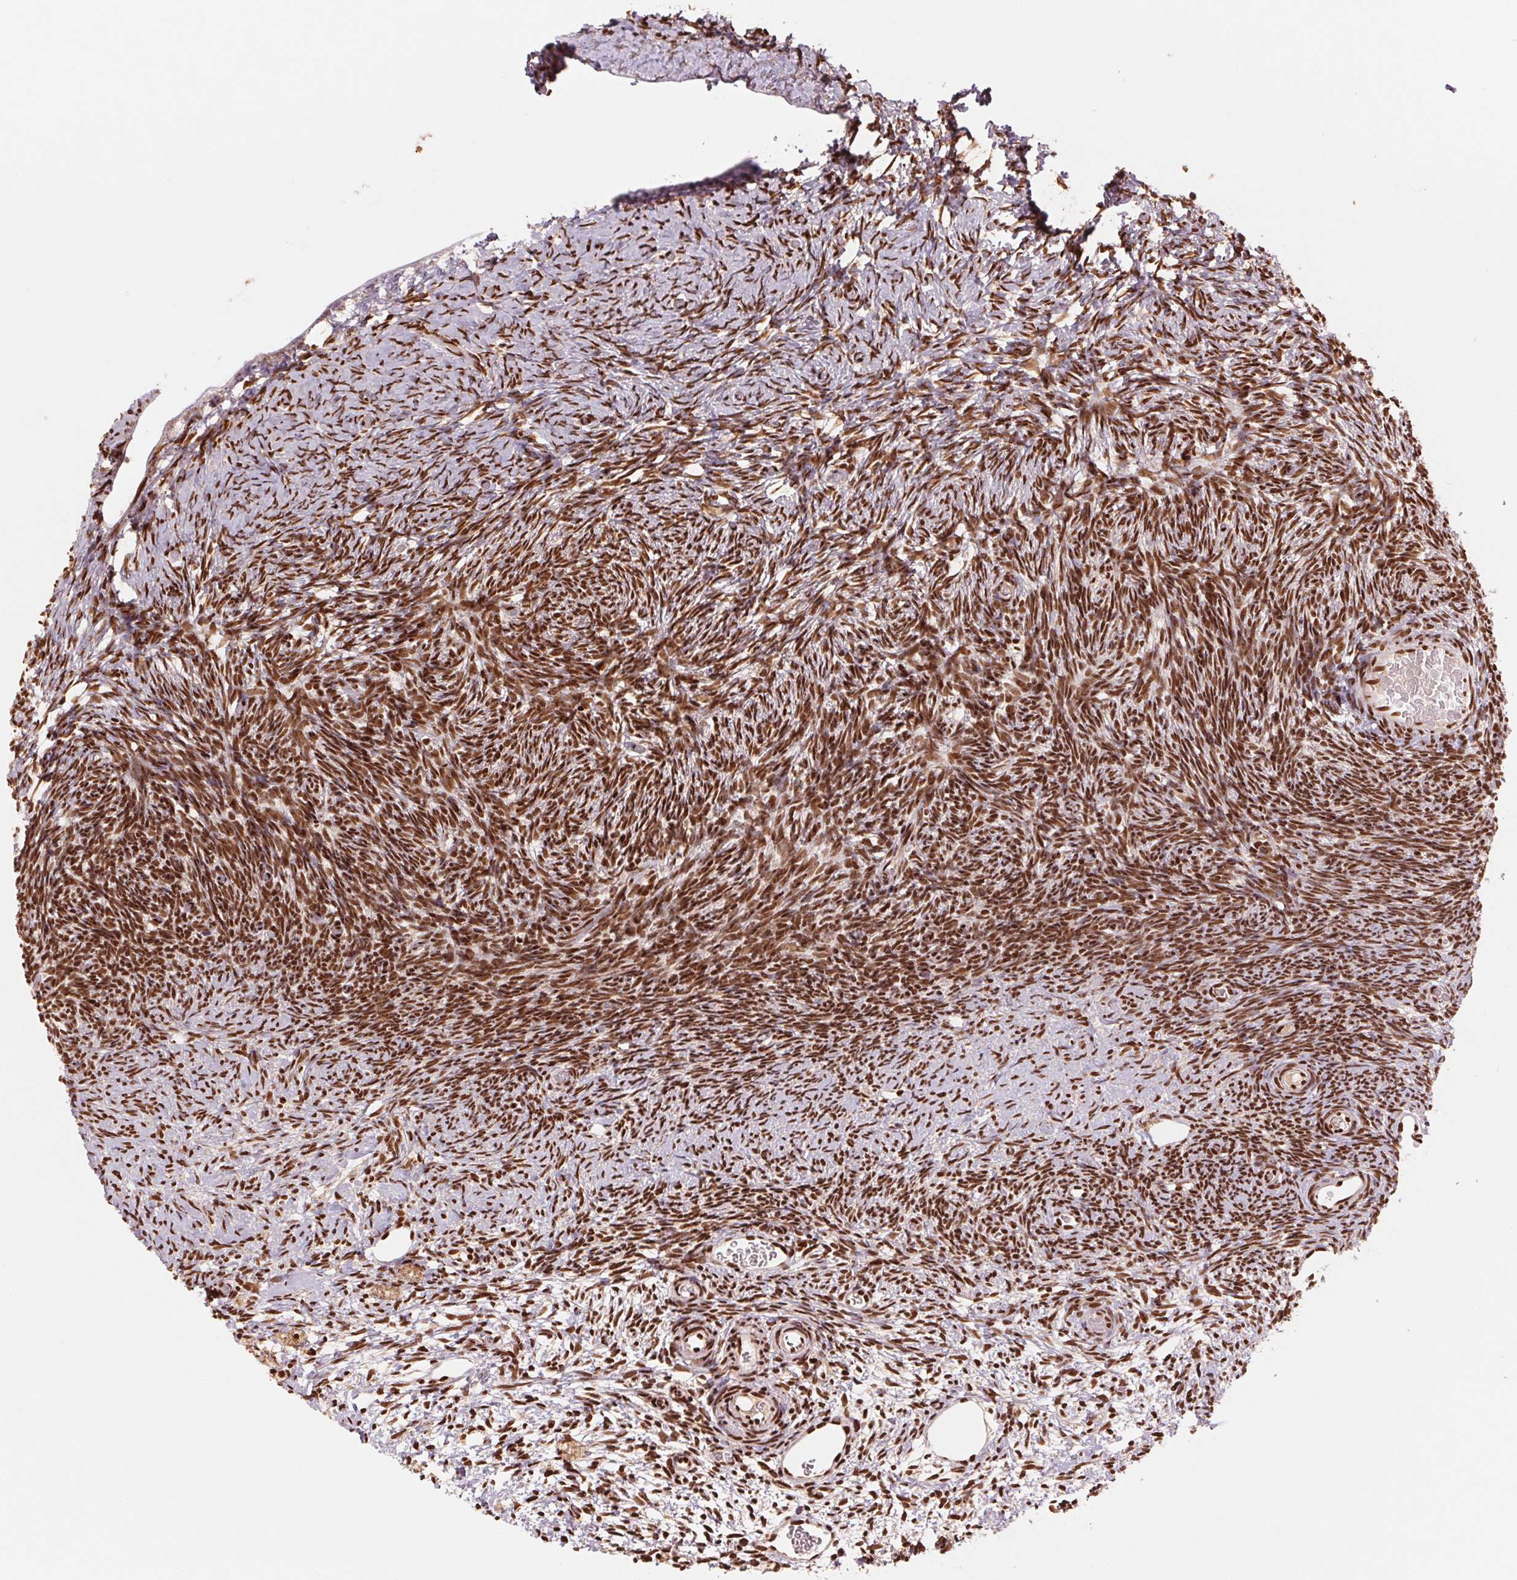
{"staining": {"intensity": "strong", "quantity": ">75%", "location": "nuclear"}, "tissue": "ovary", "cell_type": "Follicle cells", "image_type": "normal", "snomed": [{"axis": "morphology", "description": "Normal tissue, NOS"}, {"axis": "topography", "description": "Ovary"}], "caption": "Strong nuclear positivity is present in approximately >75% of follicle cells in normal ovary. (IHC, brightfield microscopy, high magnification).", "gene": "TTLL9", "patient": {"sex": "female", "age": 39}}